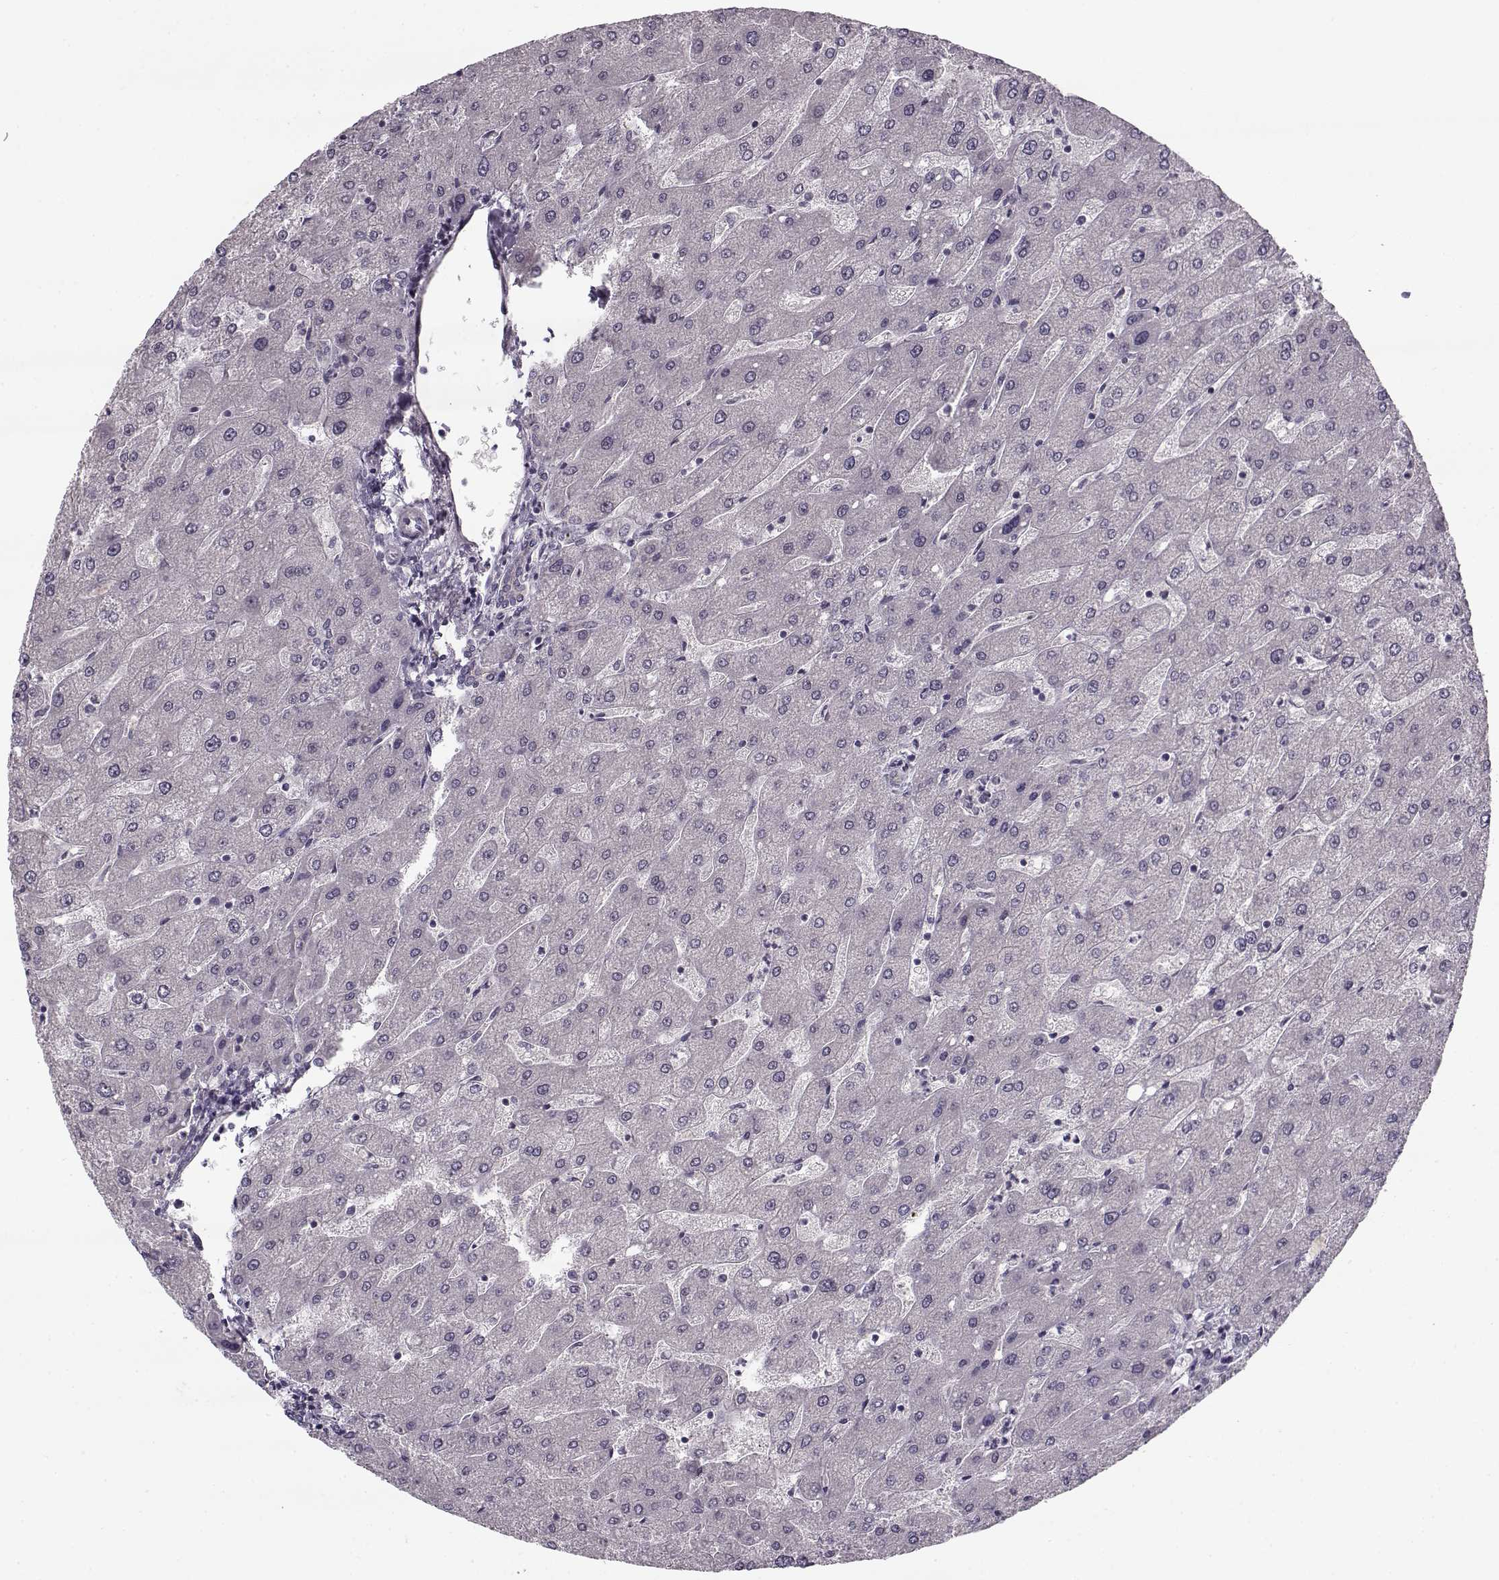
{"staining": {"intensity": "negative", "quantity": "none", "location": "none"}, "tissue": "liver", "cell_type": "Cholangiocytes", "image_type": "normal", "snomed": [{"axis": "morphology", "description": "Normal tissue, NOS"}, {"axis": "topography", "description": "Liver"}], "caption": "Immunohistochemistry image of unremarkable liver stained for a protein (brown), which exhibits no staining in cholangiocytes.", "gene": "PNMT", "patient": {"sex": "male", "age": 67}}